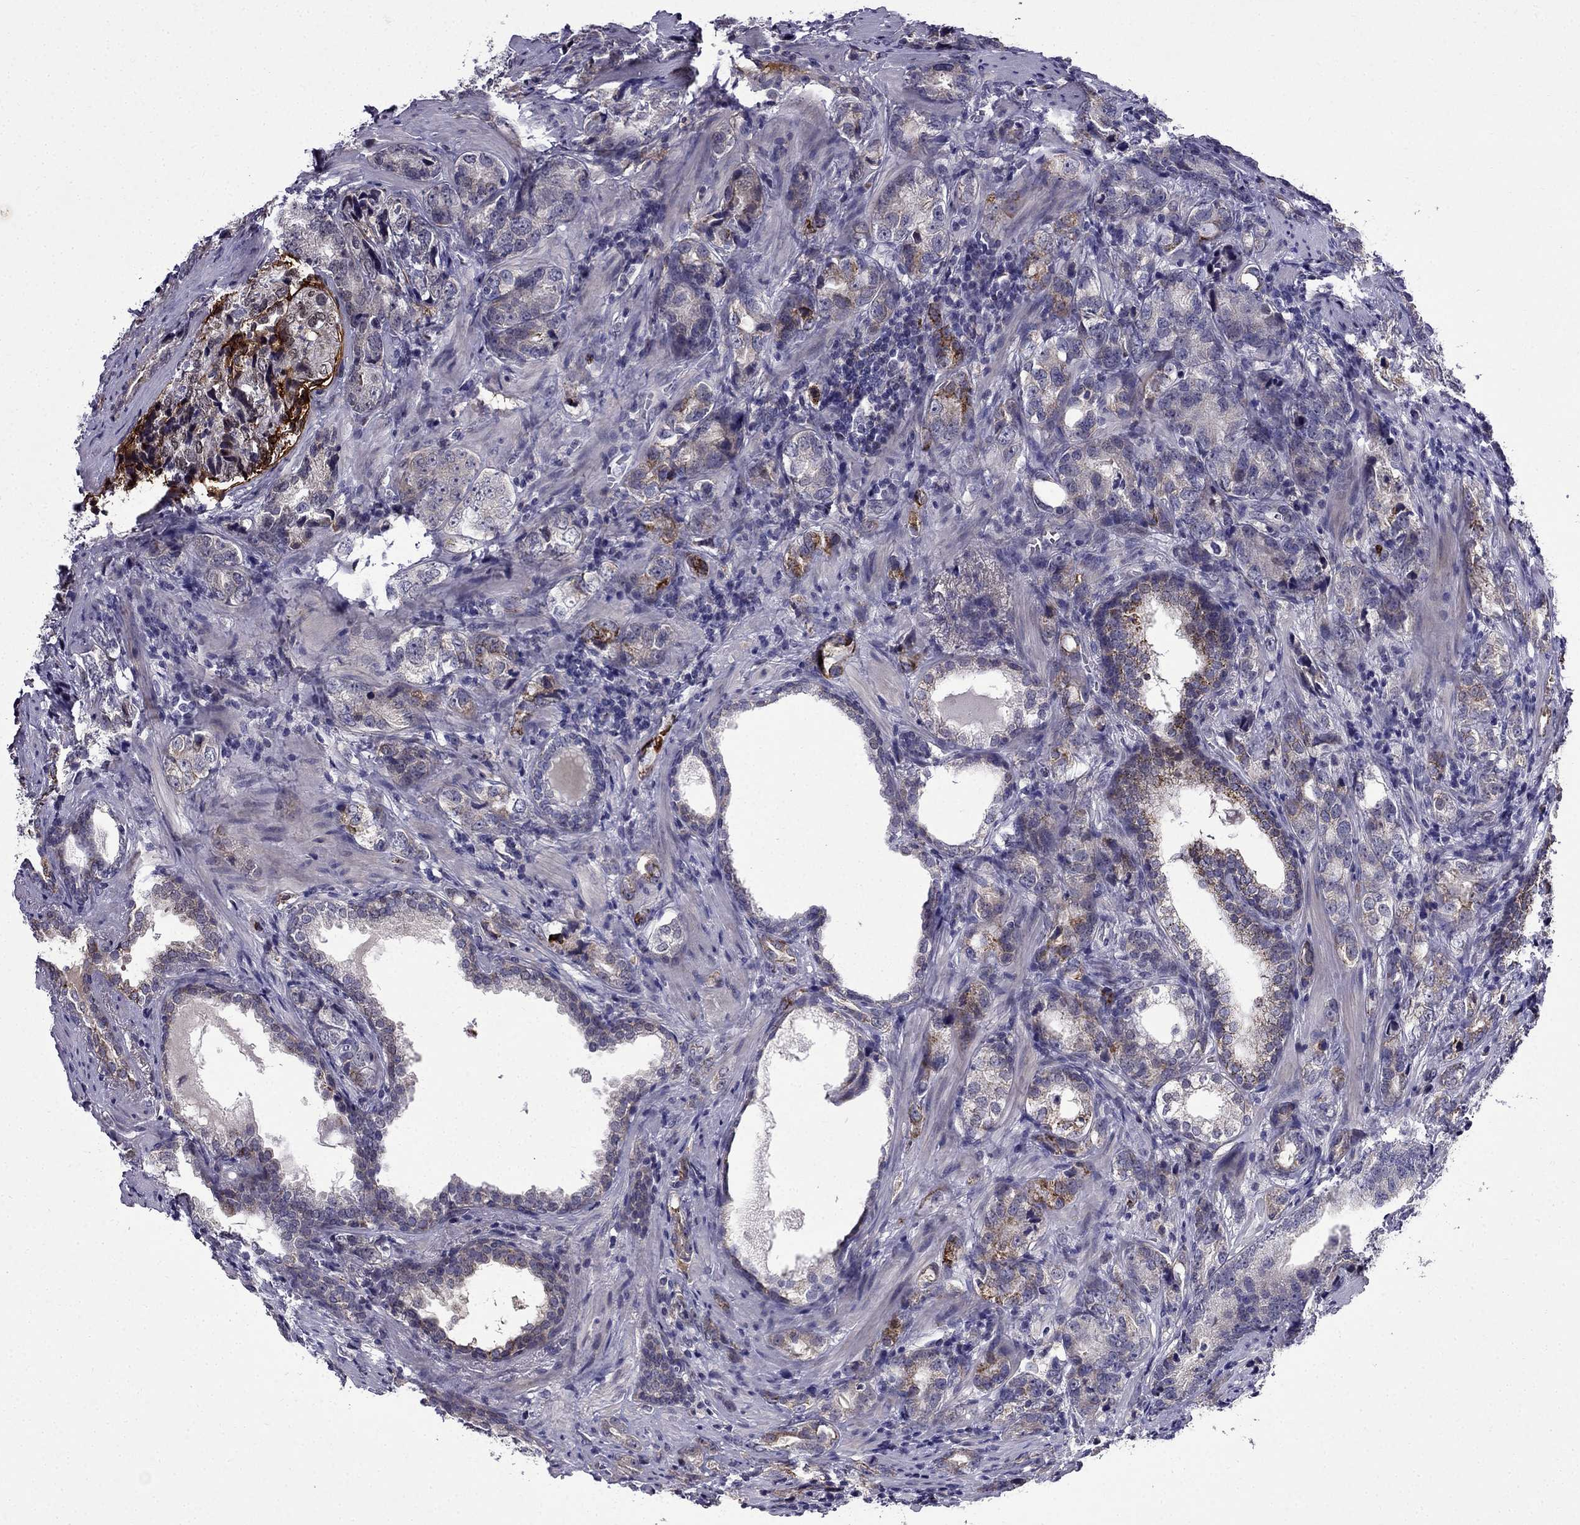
{"staining": {"intensity": "negative", "quantity": "none", "location": "none"}, "tissue": "prostate cancer", "cell_type": "Tumor cells", "image_type": "cancer", "snomed": [{"axis": "morphology", "description": "Adenocarcinoma, NOS"}, {"axis": "topography", "description": "Prostate and seminal vesicle, NOS"}], "caption": "There is no significant expression in tumor cells of prostate cancer (adenocarcinoma).", "gene": "PI16", "patient": {"sex": "male", "age": 63}}